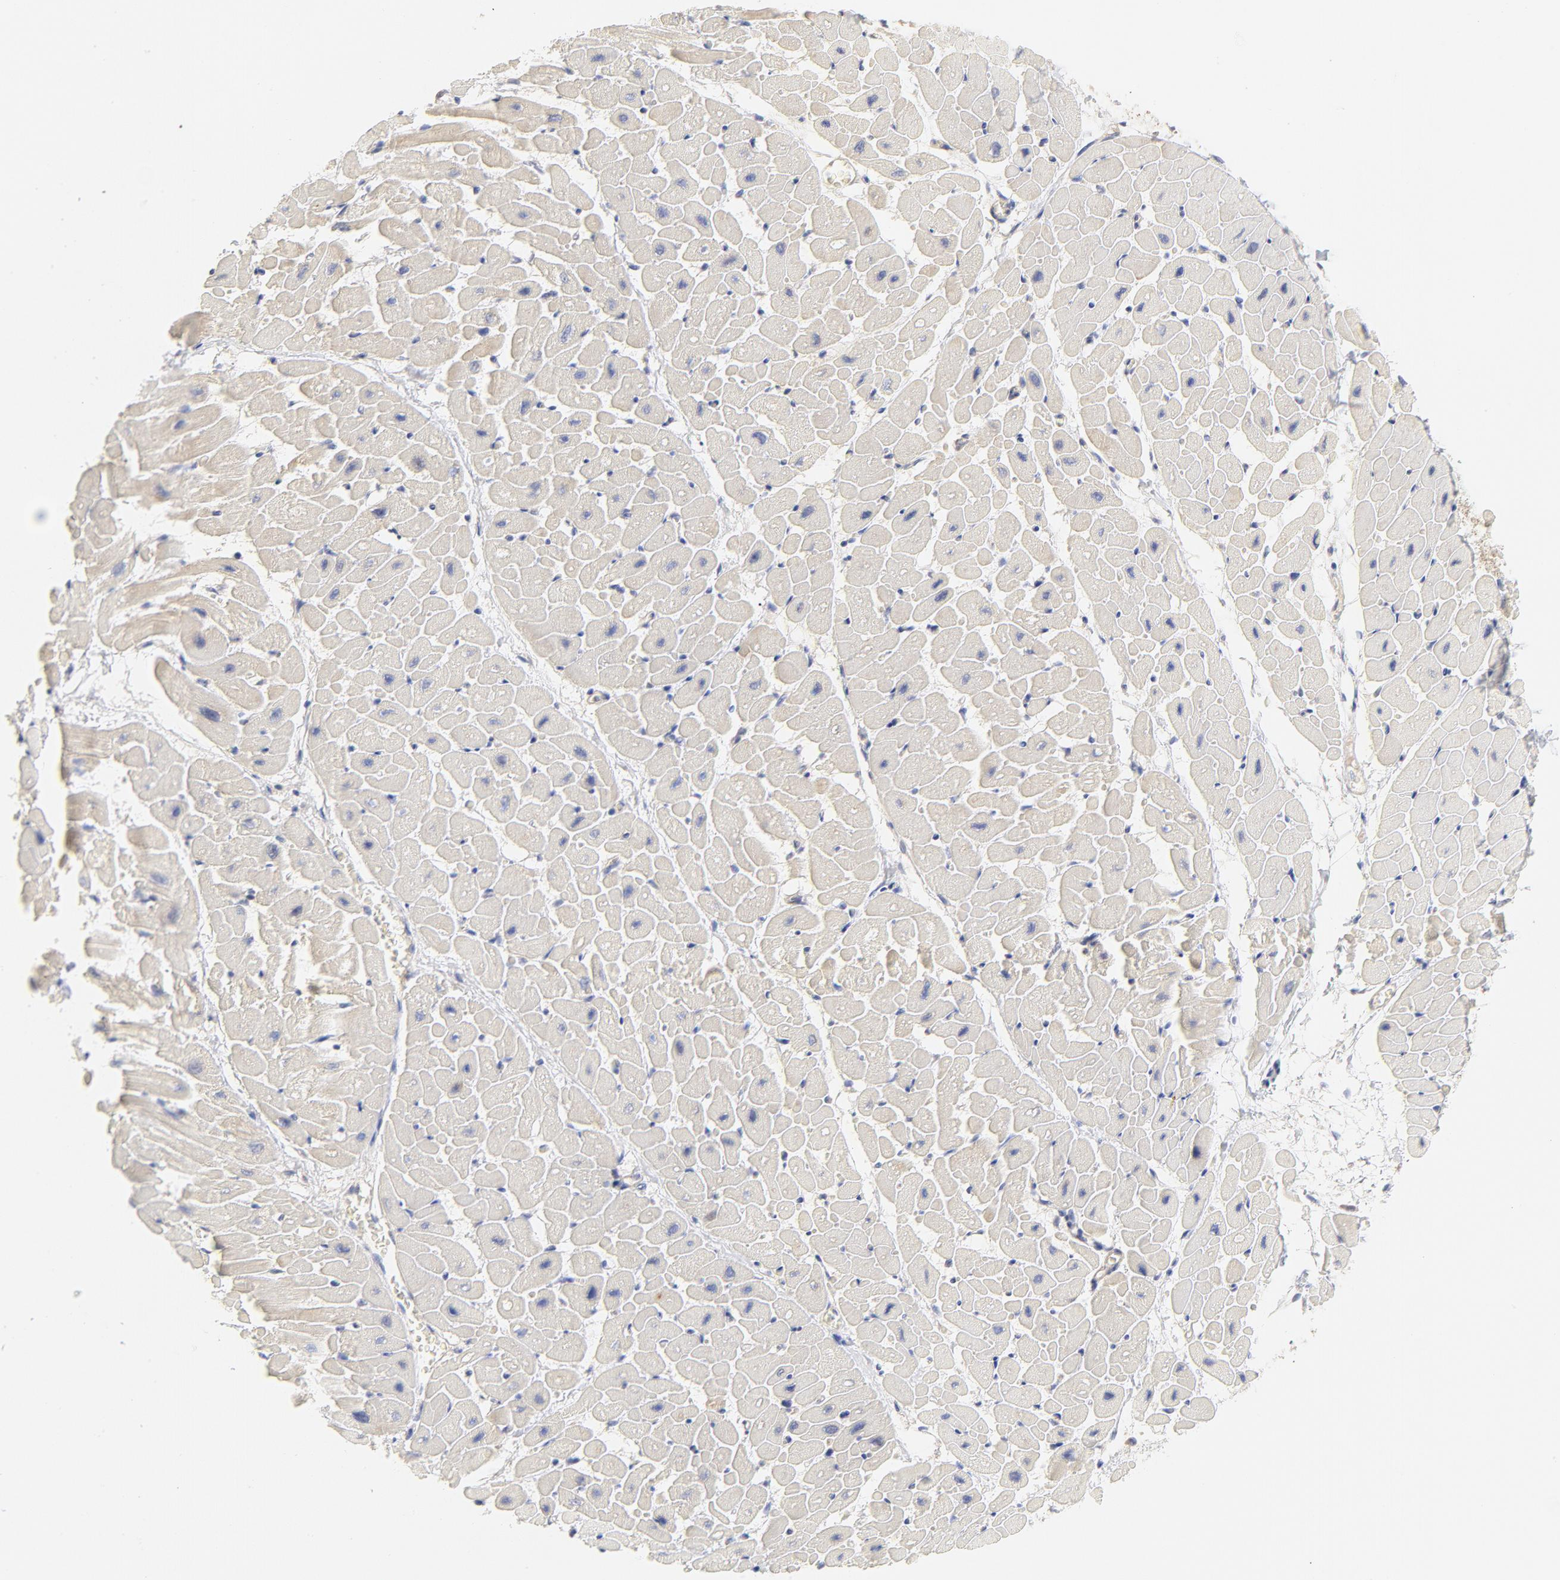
{"staining": {"intensity": "weak", "quantity": ">75%", "location": "cytoplasmic/membranous"}, "tissue": "heart muscle", "cell_type": "Cardiomyocytes", "image_type": "normal", "snomed": [{"axis": "morphology", "description": "Normal tissue, NOS"}, {"axis": "topography", "description": "Heart"}], "caption": "Weak cytoplasmic/membranous staining for a protein is present in approximately >75% of cardiomyocytes of normal heart muscle using immunohistochemistry (IHC).", "gene": "MTERF2", "patient": {"sex": "male", "age": 45}}